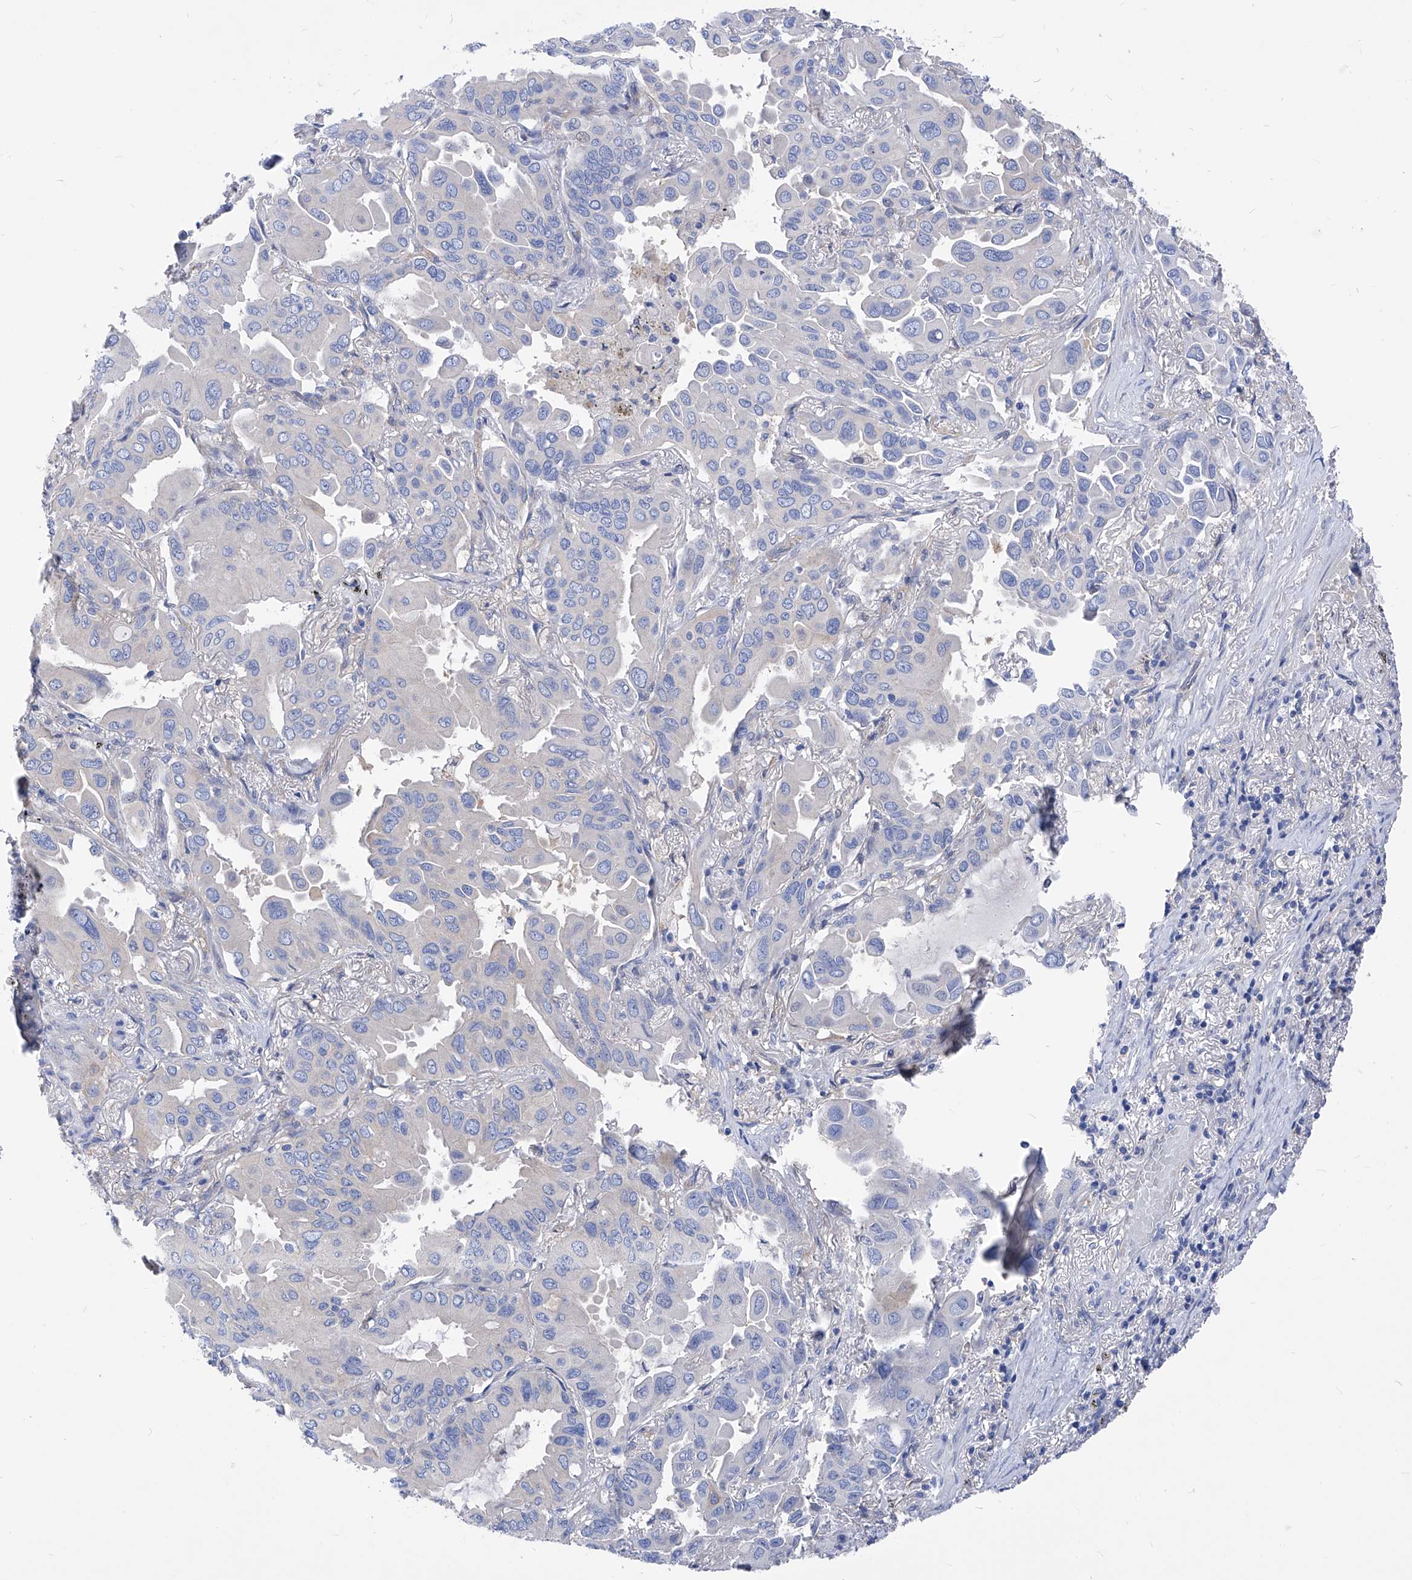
{"staining": {"intensity": "negative", "quantity": "none", "location": "none"}, "tissue": "lung cancer", "cell_type": "Tumor cells", "image_type": "cancer", "snomed": [{"axis": "morphology", "description": "Adenocarcinoma, NOS"}, {"axis": "topography", "description": "Lung"}], "caption": "IHC photomicrograph of neoplastic tissue: human adenocarcinoma (lung) stained with DAB (3,3'-diaminobenzidine) exhibits no significant protein positivity in tumor cells.", "gene": "XPNPEP1", "patient": {"sex": "male", "age": 64}}